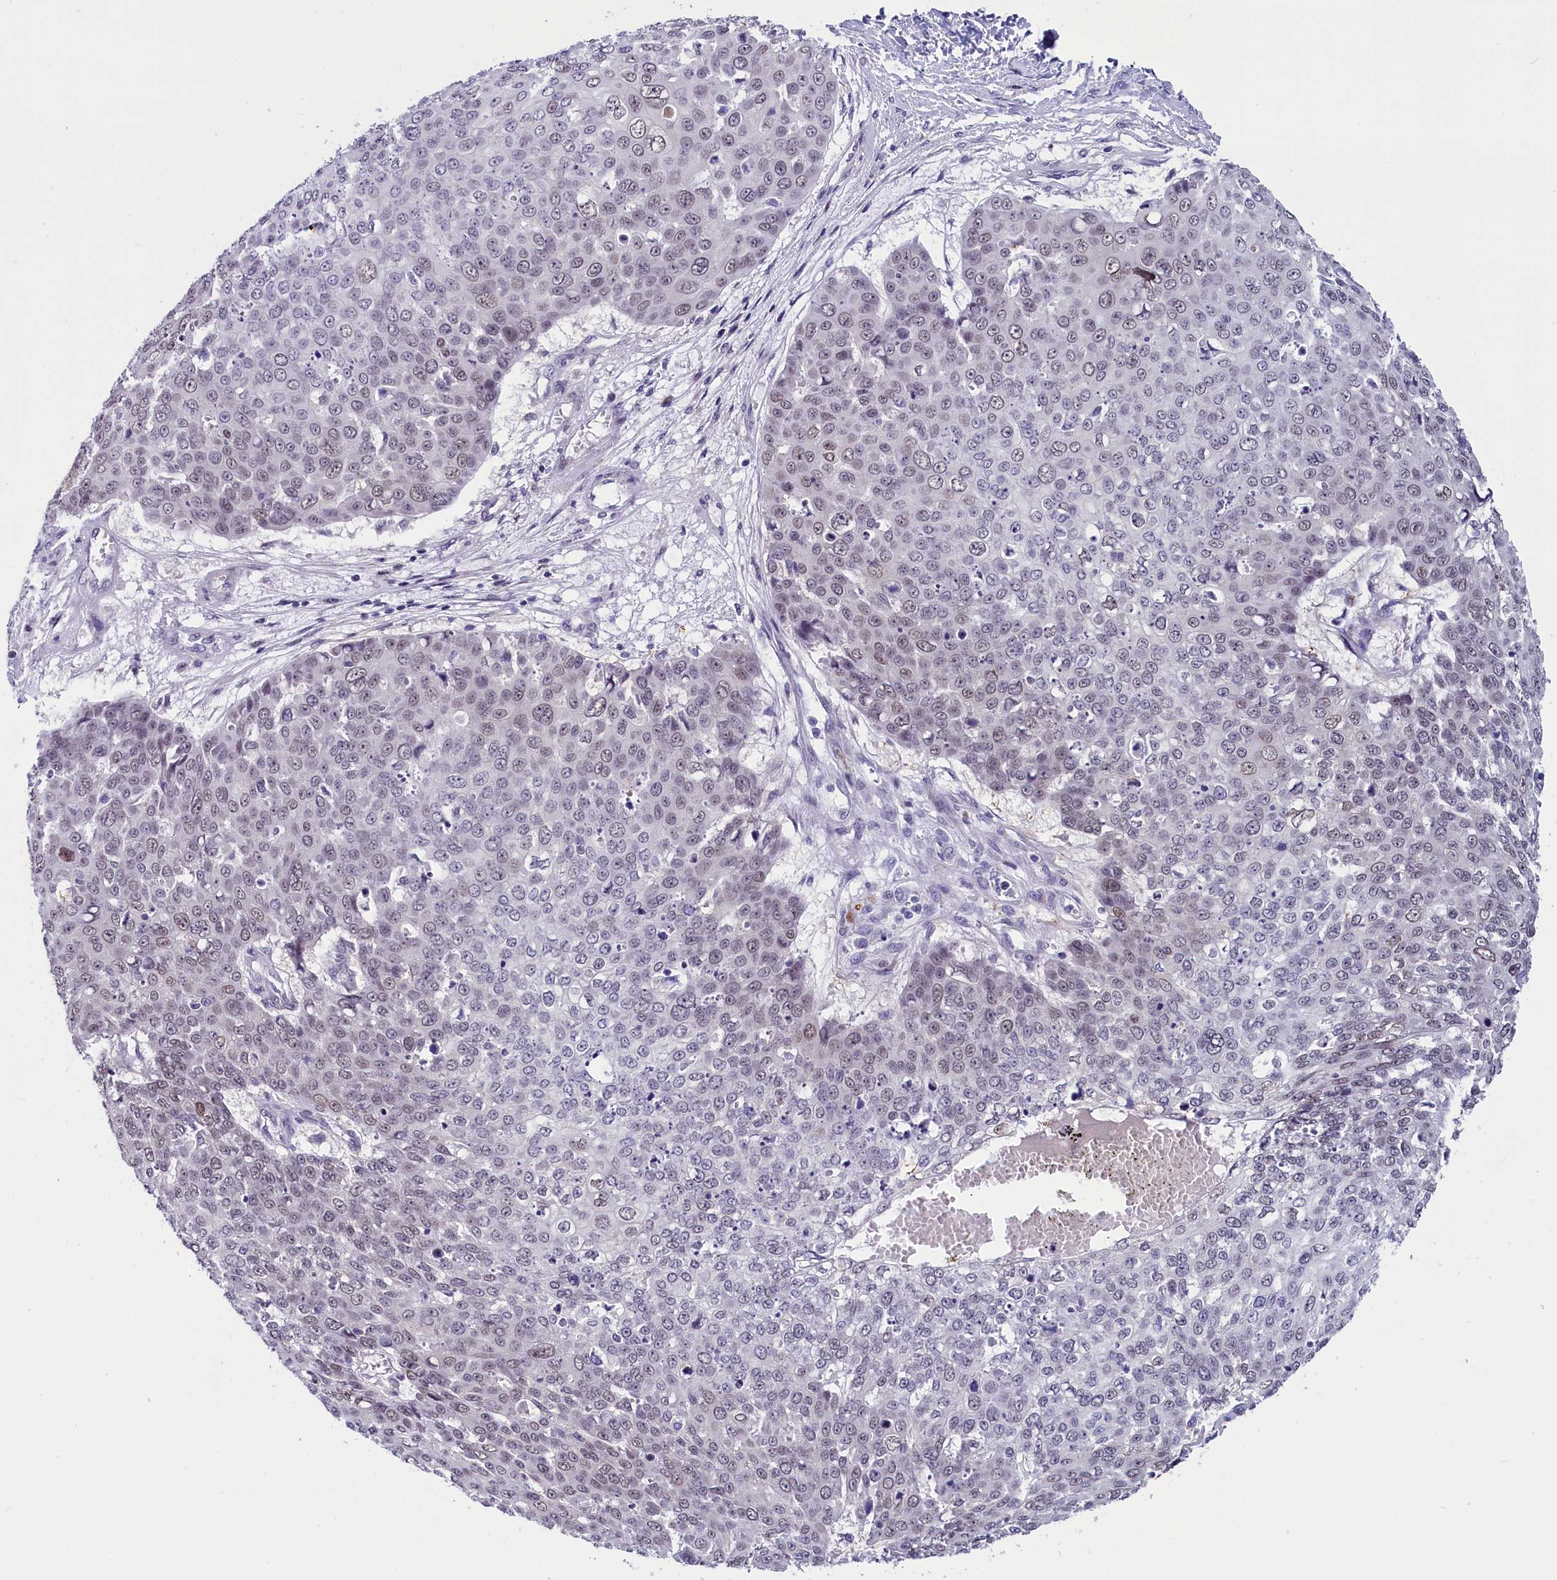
{"staining": {"intensity": "weak", "quantity": "<25%", "location": "nuclear"}, "tissue": "skin cancer", "cell_type": "Tumor cells", "image_type": "cancer", "snomed": [{"axis": "morphology", "description": "Squamous cell carcinoma, NOS"}, {"axis": "topography", "description": "Skin"}], "caption": "Immunohistochemical staining of human skin cancer (squamous cell carcinoma) demonstrates no significant expression in tumor cells.", "gene": "SCD5", "patient": {"sex": "male", "age": 71}}